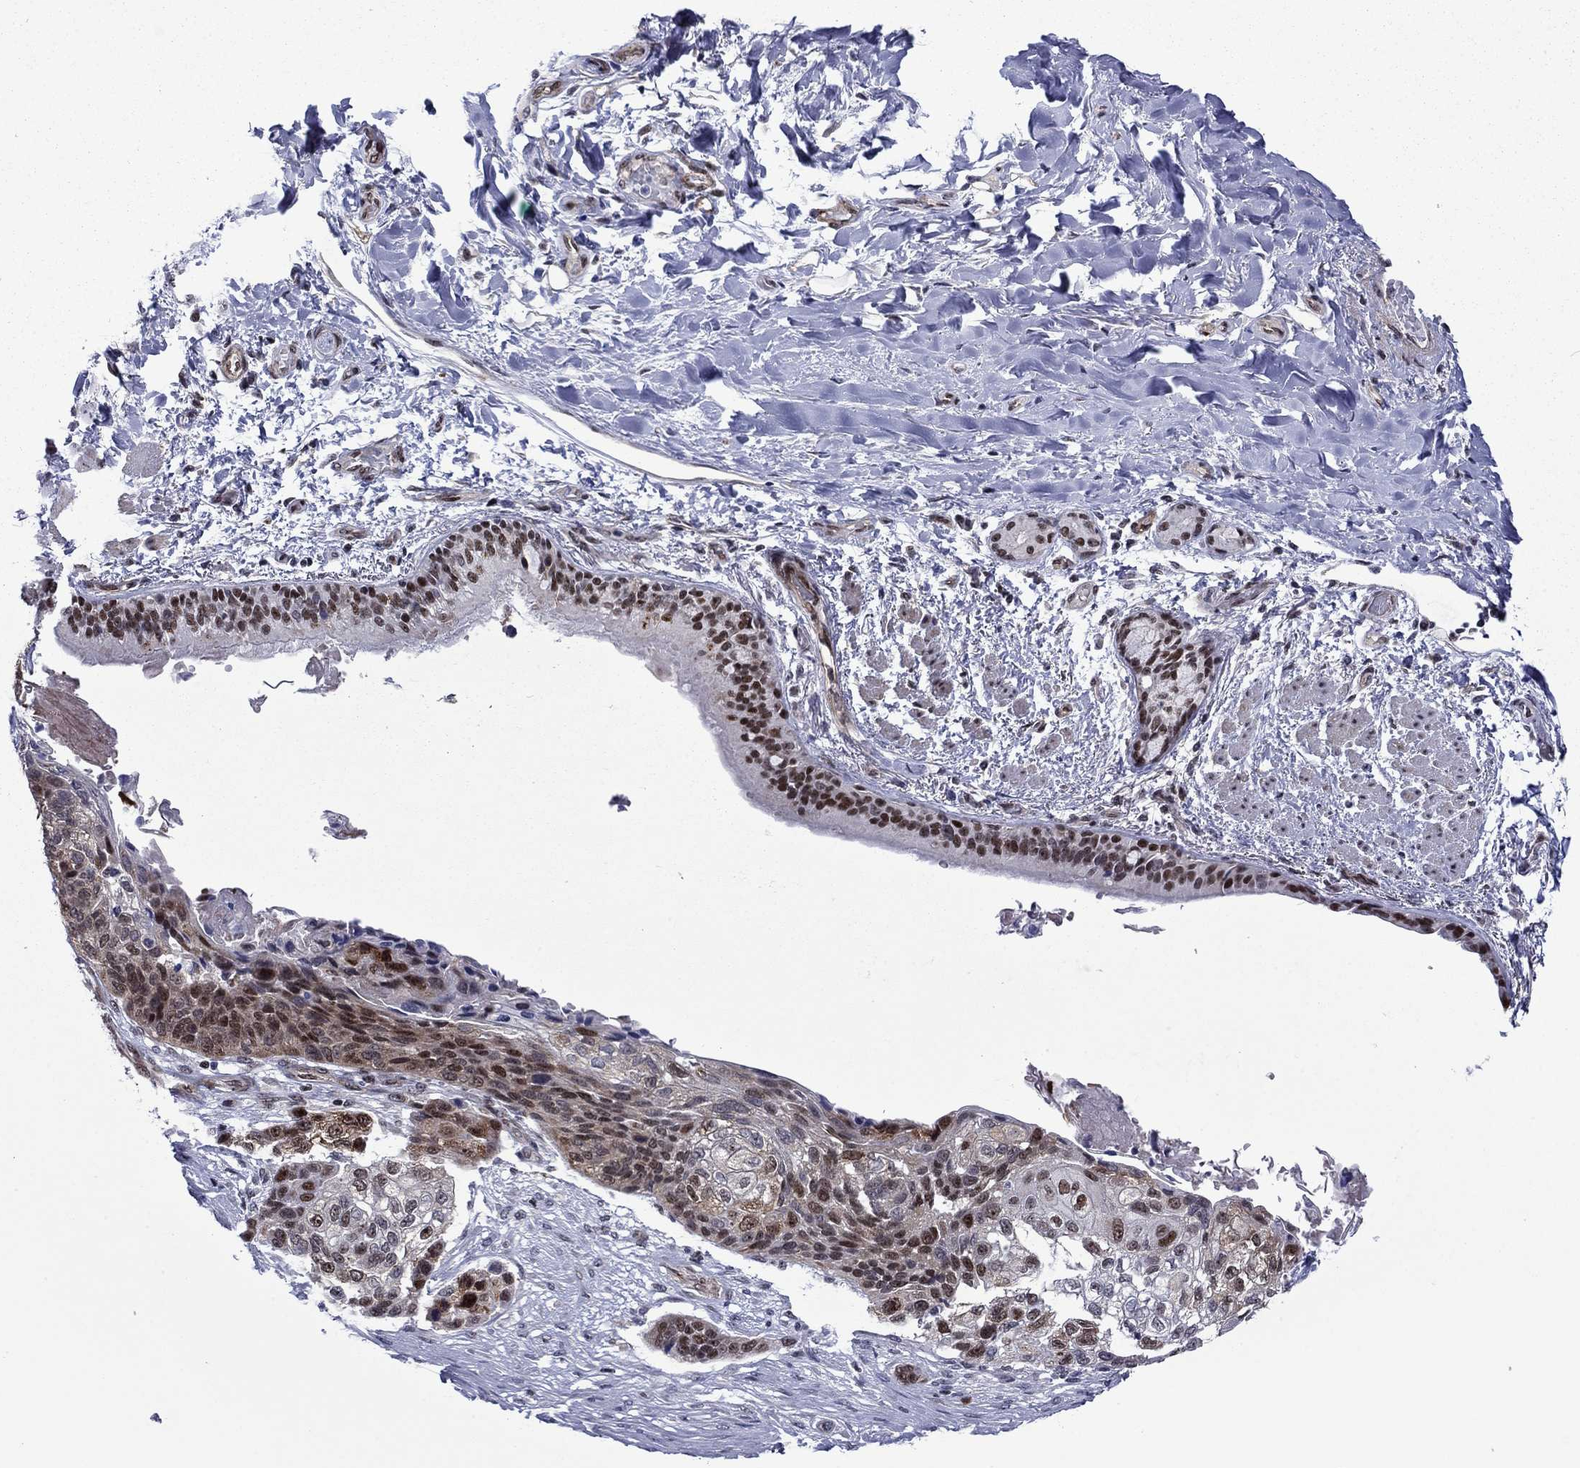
{"staining": {"intensity": "strong", "quantity": "25%-75%", "location": "nuclear"}, "tissue": "lung cancer", "cell_type": "Tumor cells", "image_type": "cancer", "snomed": [{"axis": "morphology", "description": "Squamous cell carcinoma, NOS"}, {"axis": "topography", "description": "Lung"}], "caption": "A high-resolution histopathology image shows immunohistochemistry staining of lung cancer (squamous cell carcinoma), which displays strong nuclear expression in about 25%-75% of tumor cells.", "gene": "SURF2", "patient": {"sex": "male", "age": 69}}